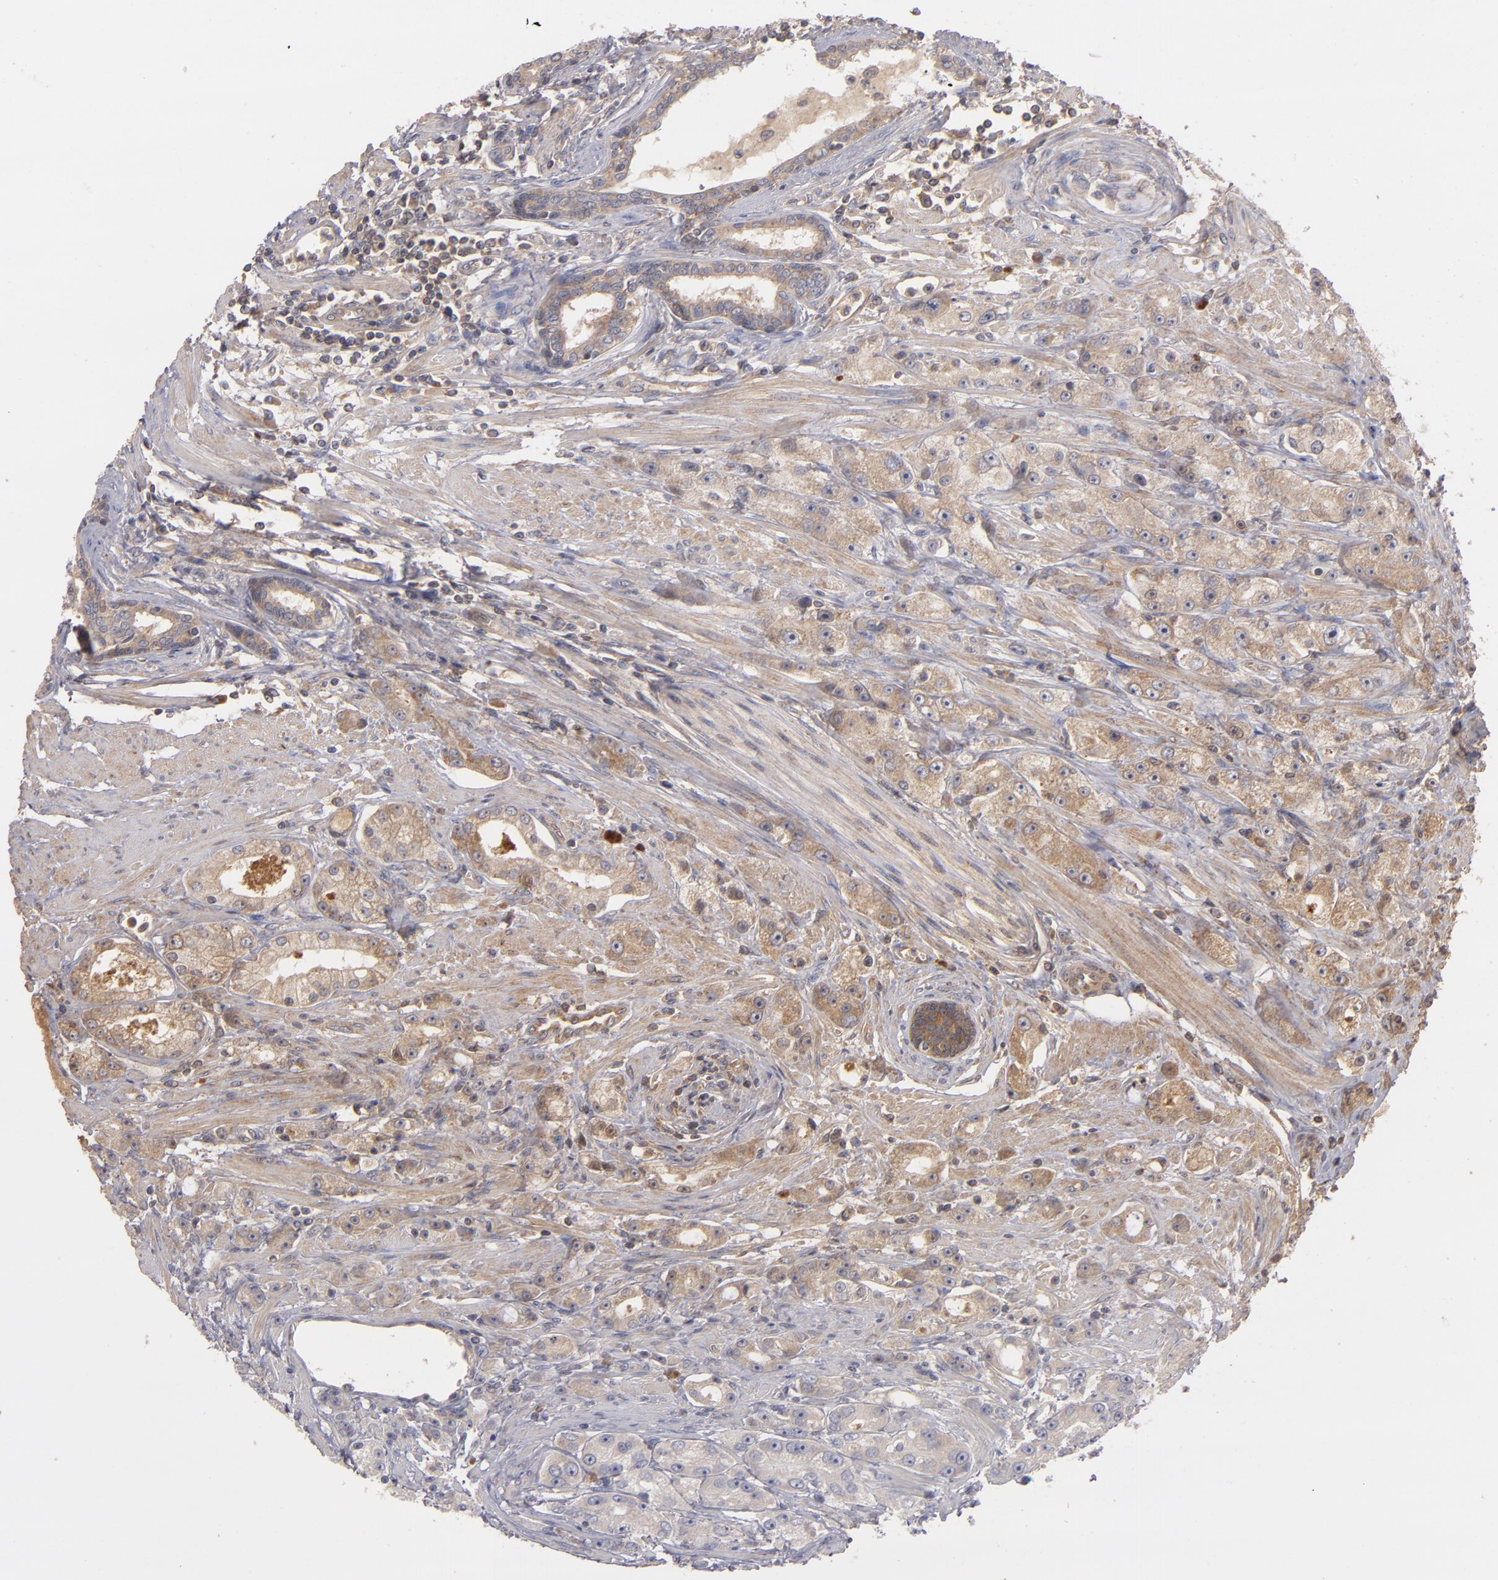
{"staining": {"intensity": "moderate", "quantity": ">75%", "location": "cytoplasmic/membranous"}, "tissue": "prostate cancer", "cell_type": "Tumor cells", "image_type": "cancer", "snomed": [{"axis": "morphology", "description": "Adenocarcinoma, Medium grade"}, {"axis": "topography", "description": "Prostate"}], "caption": "Prostate cancer (adenocarcinoma (medium-grade)) tissue demonstrates moderate cytoplasmic/membranous expression in about >75% of tumor cells, visualized by immunohistochemistry. (DAB (3,3'-diaminobenzidine) IHC with brightfield microscopy, high magnification).", "gene": "UPF3B", "patient": {"sex": "male", "age": 72}}